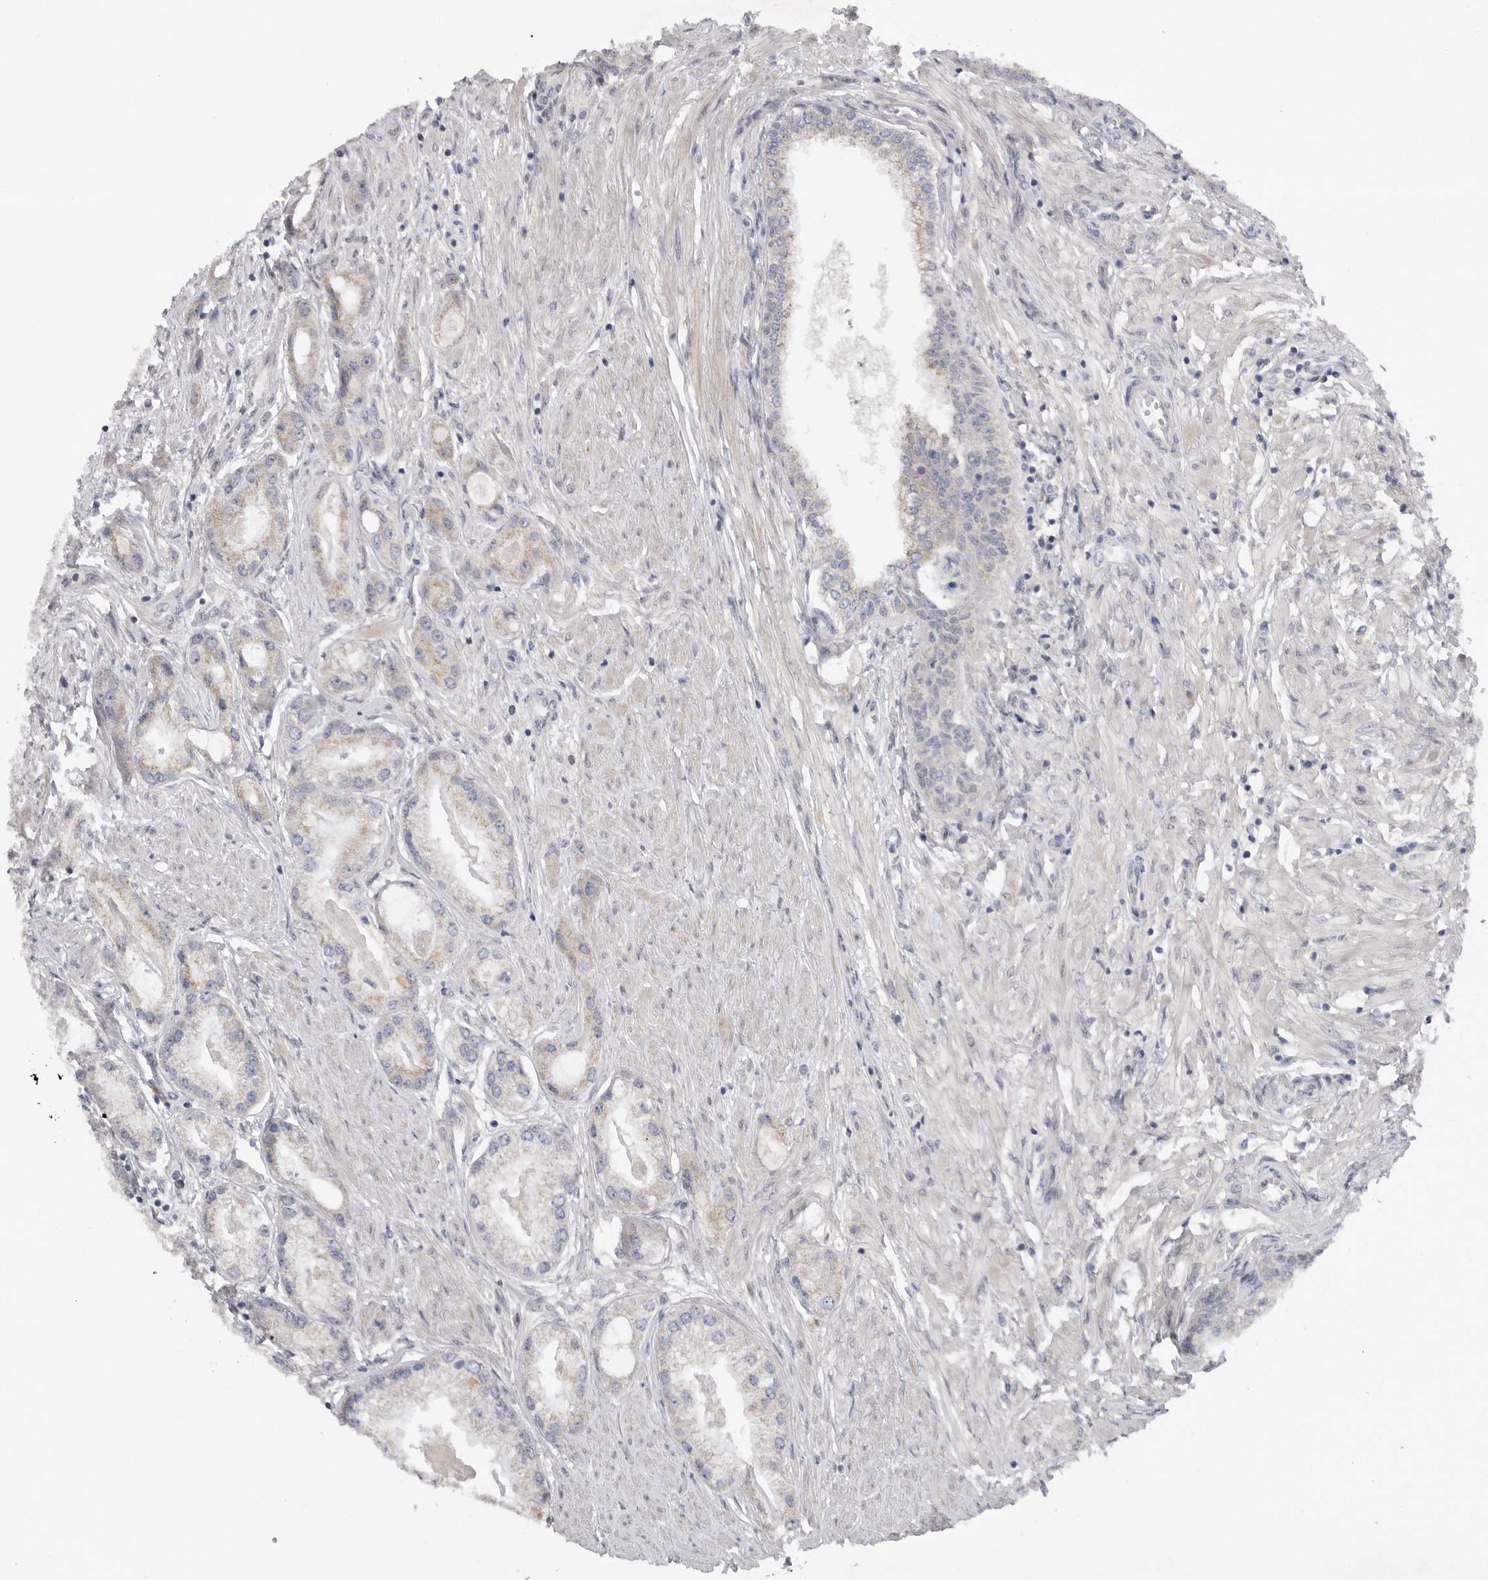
{"staining": {"intensity": "weak", "quantity": "<25%", "location": "cytoplasmic/membranous"}, "tissue": "prostate cancer", "cell_type": "Tumor cells", "image_type": "cancer", "snomed": [{"axis": "morphology", "description": "Adenocarcinoma, Low grade"}, {"axis": "topography", "description": "Prostate"}], "caption": "Immunohistochemistry histopathology image of prostate cancer stained for a protein (brown), which displays no expression in tumor cells.", "gene": "FBXO43", "patient": {"sex": "male", "age": 62}}